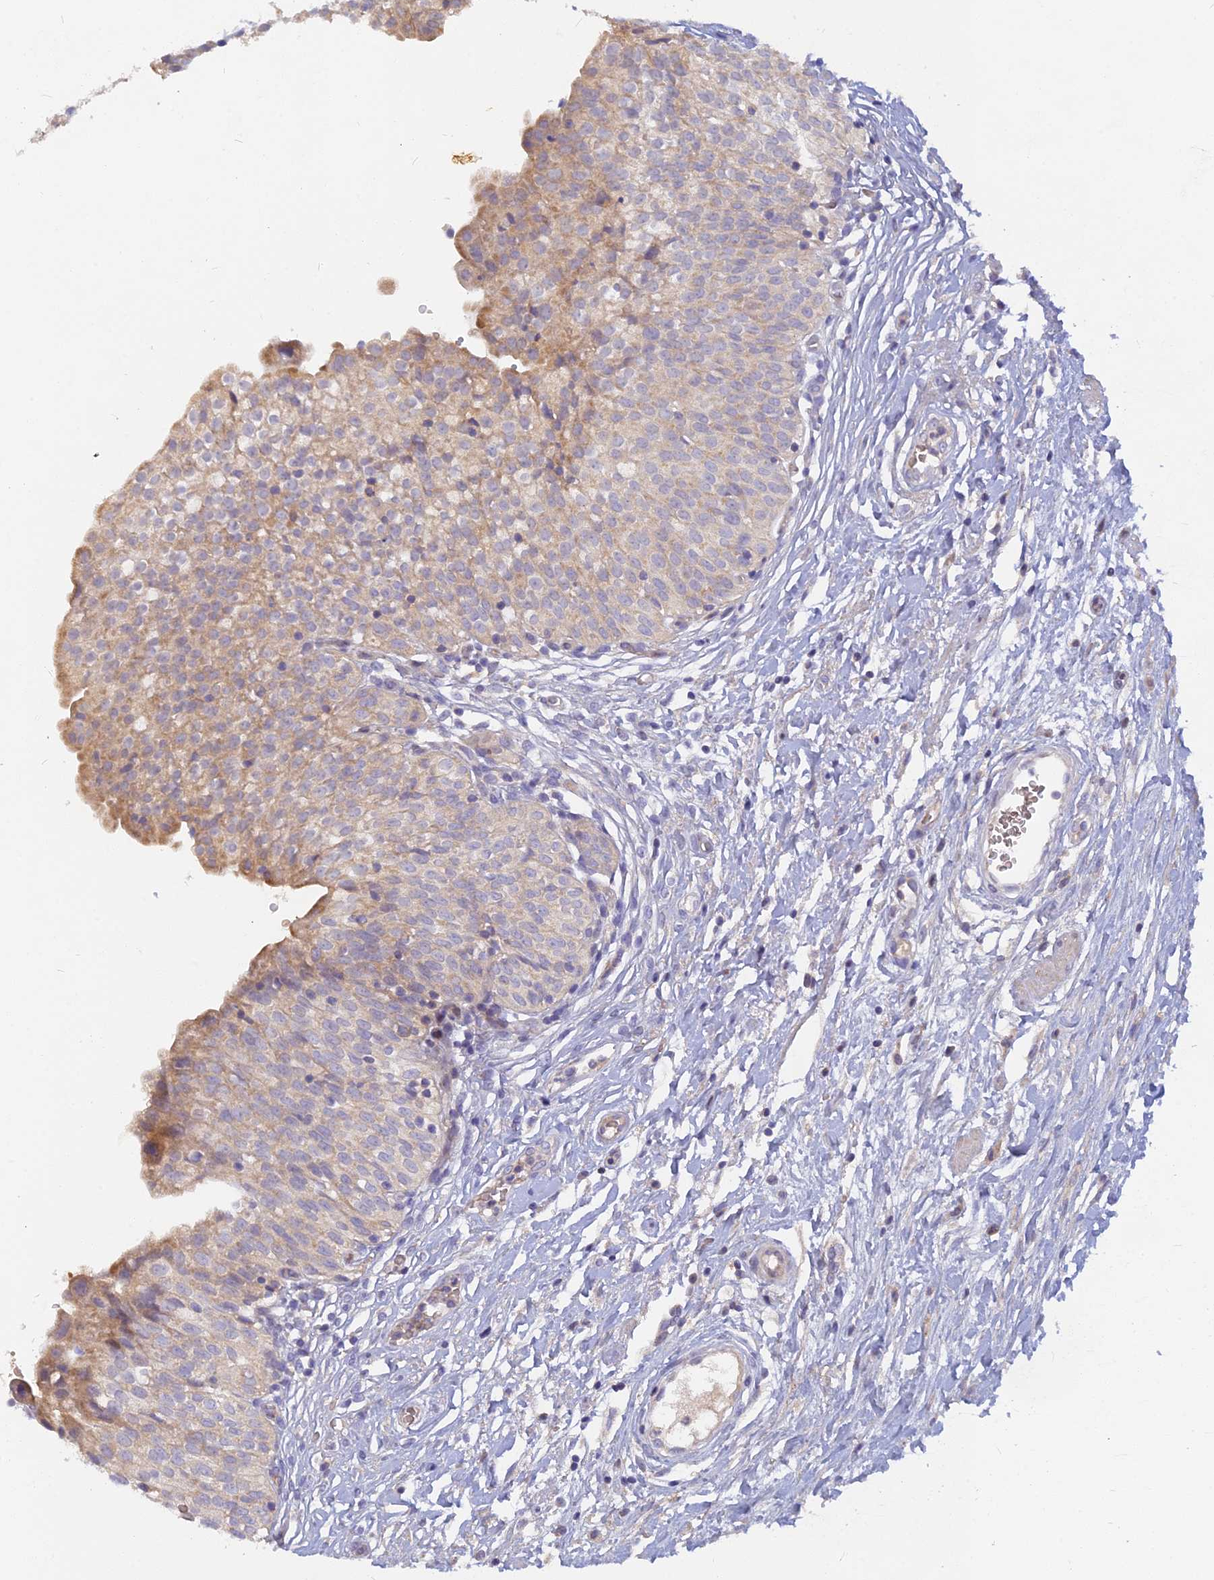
{"staining": {"intensity": "weak", "quantity": "25%-75%", "location": "cytoplasmic/membranous"}, "tissue": "urinary bladder", "cell_type": "Urothelial cells", "image_type": "normal", "snomed": [{"axis": "morphology", "description": "Normal tissue, NOS"}, {"axis": "topography", "description": "Urinary bladder"}], "caption": "Urothelial cells reveal low levels of weak cytoplasmic/membranous expression in approximately 25%-75% of cells in normal human urinary bladder.", "gene": "CACNA1B", "patient": {"sex": "male", "age": 55}}